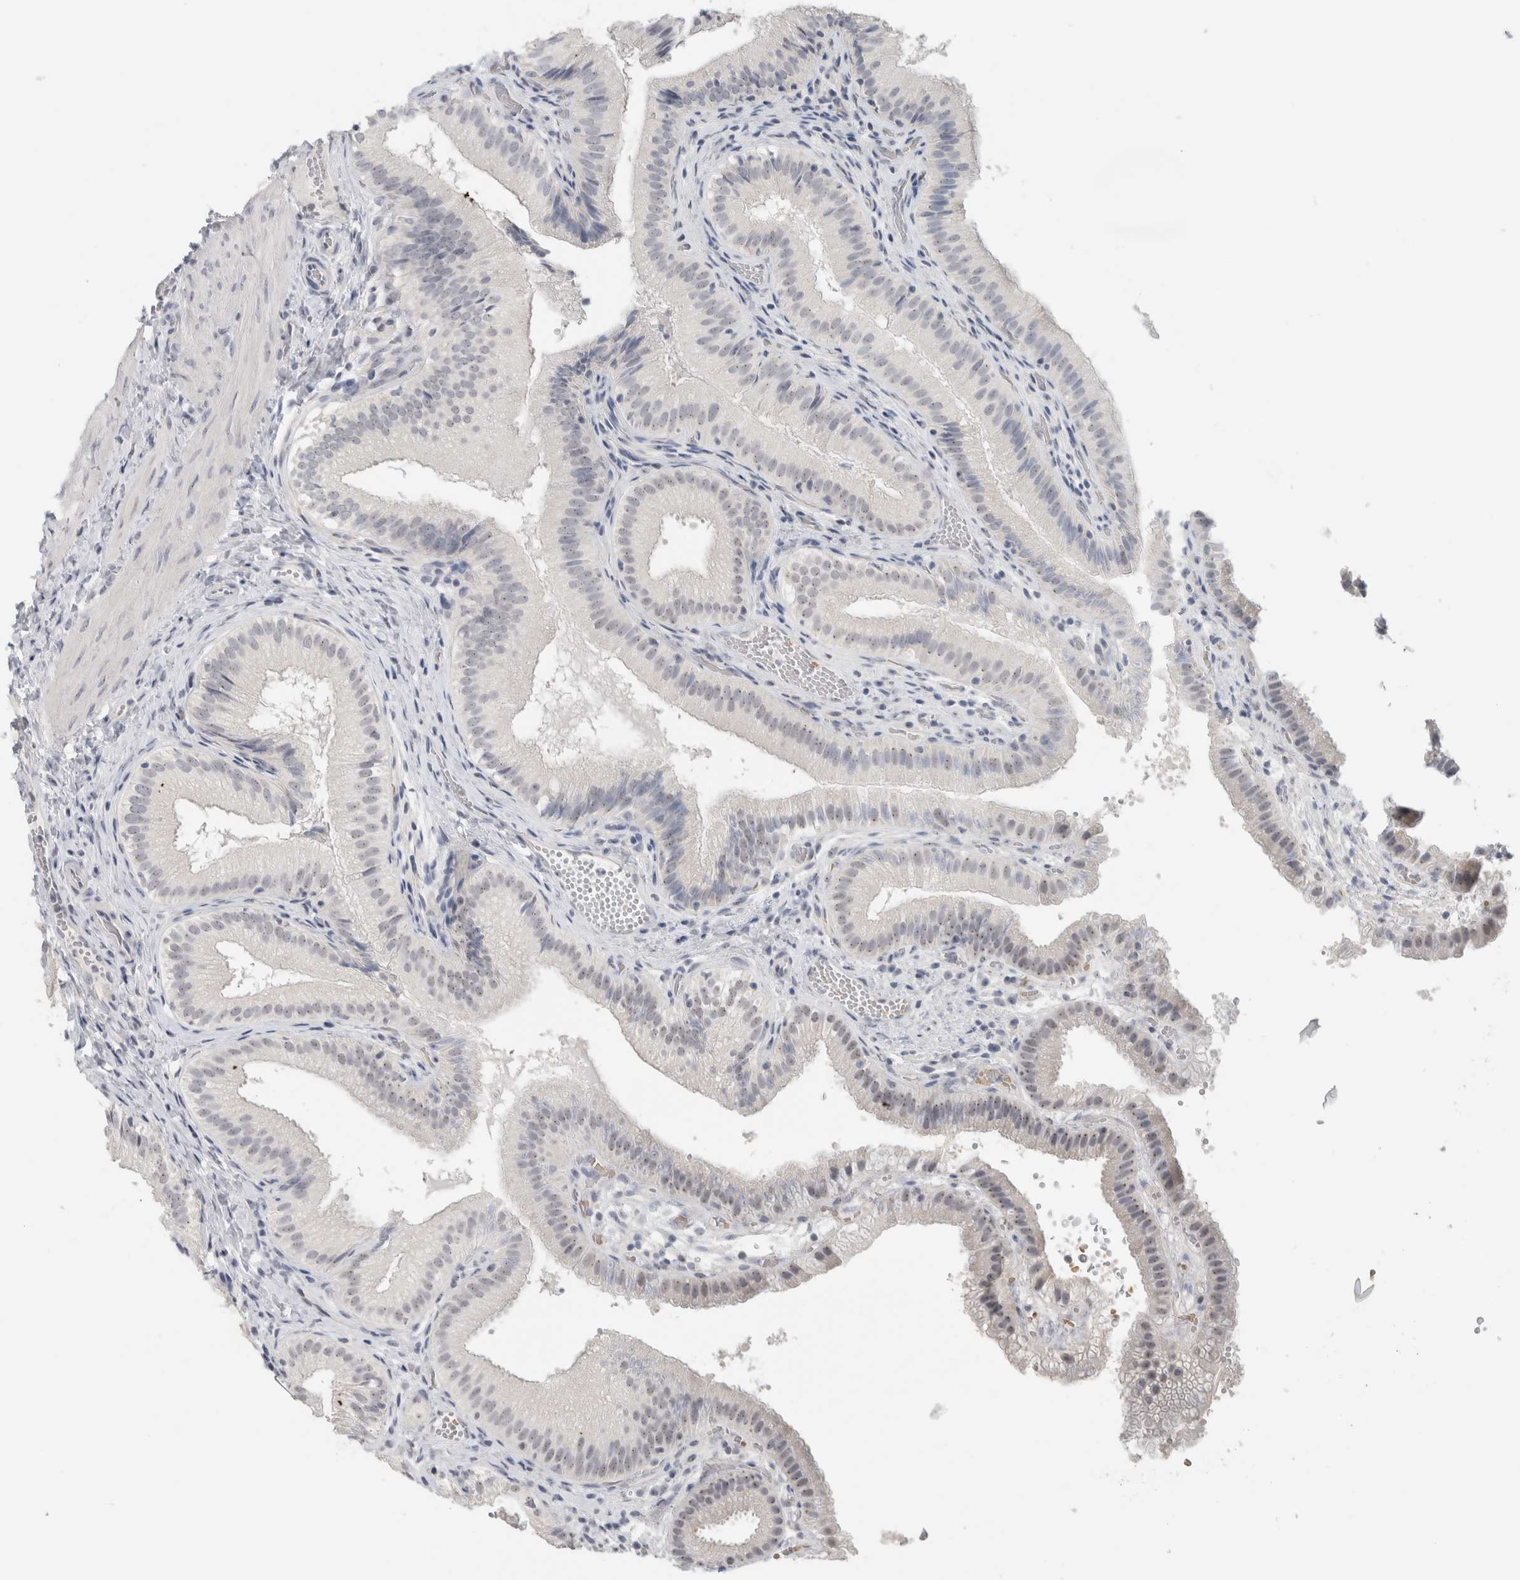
{"staining": {"intensity": "negative", "quantity": "none", "location": "none"}, "tissue": "gallbladder", "cell_type": "Glandular cells", "image_type": "normal", "snomed": [{"axis": "morphology", "description": "Normal tissue, NOS"}, {"axis": "topography", "description": "Gallbladder"}], "caption": "DAB (3,3'-diaminobenzidine) immunohistochemical staining of unremarkable gallbladder reveals no significant expression in glandular cells. (DAB immunohistochemistry visualized using brightfield microscopy, high magnification).", "gene": "FMR1NB", "patient": {"sex": "female", "age": 30}}